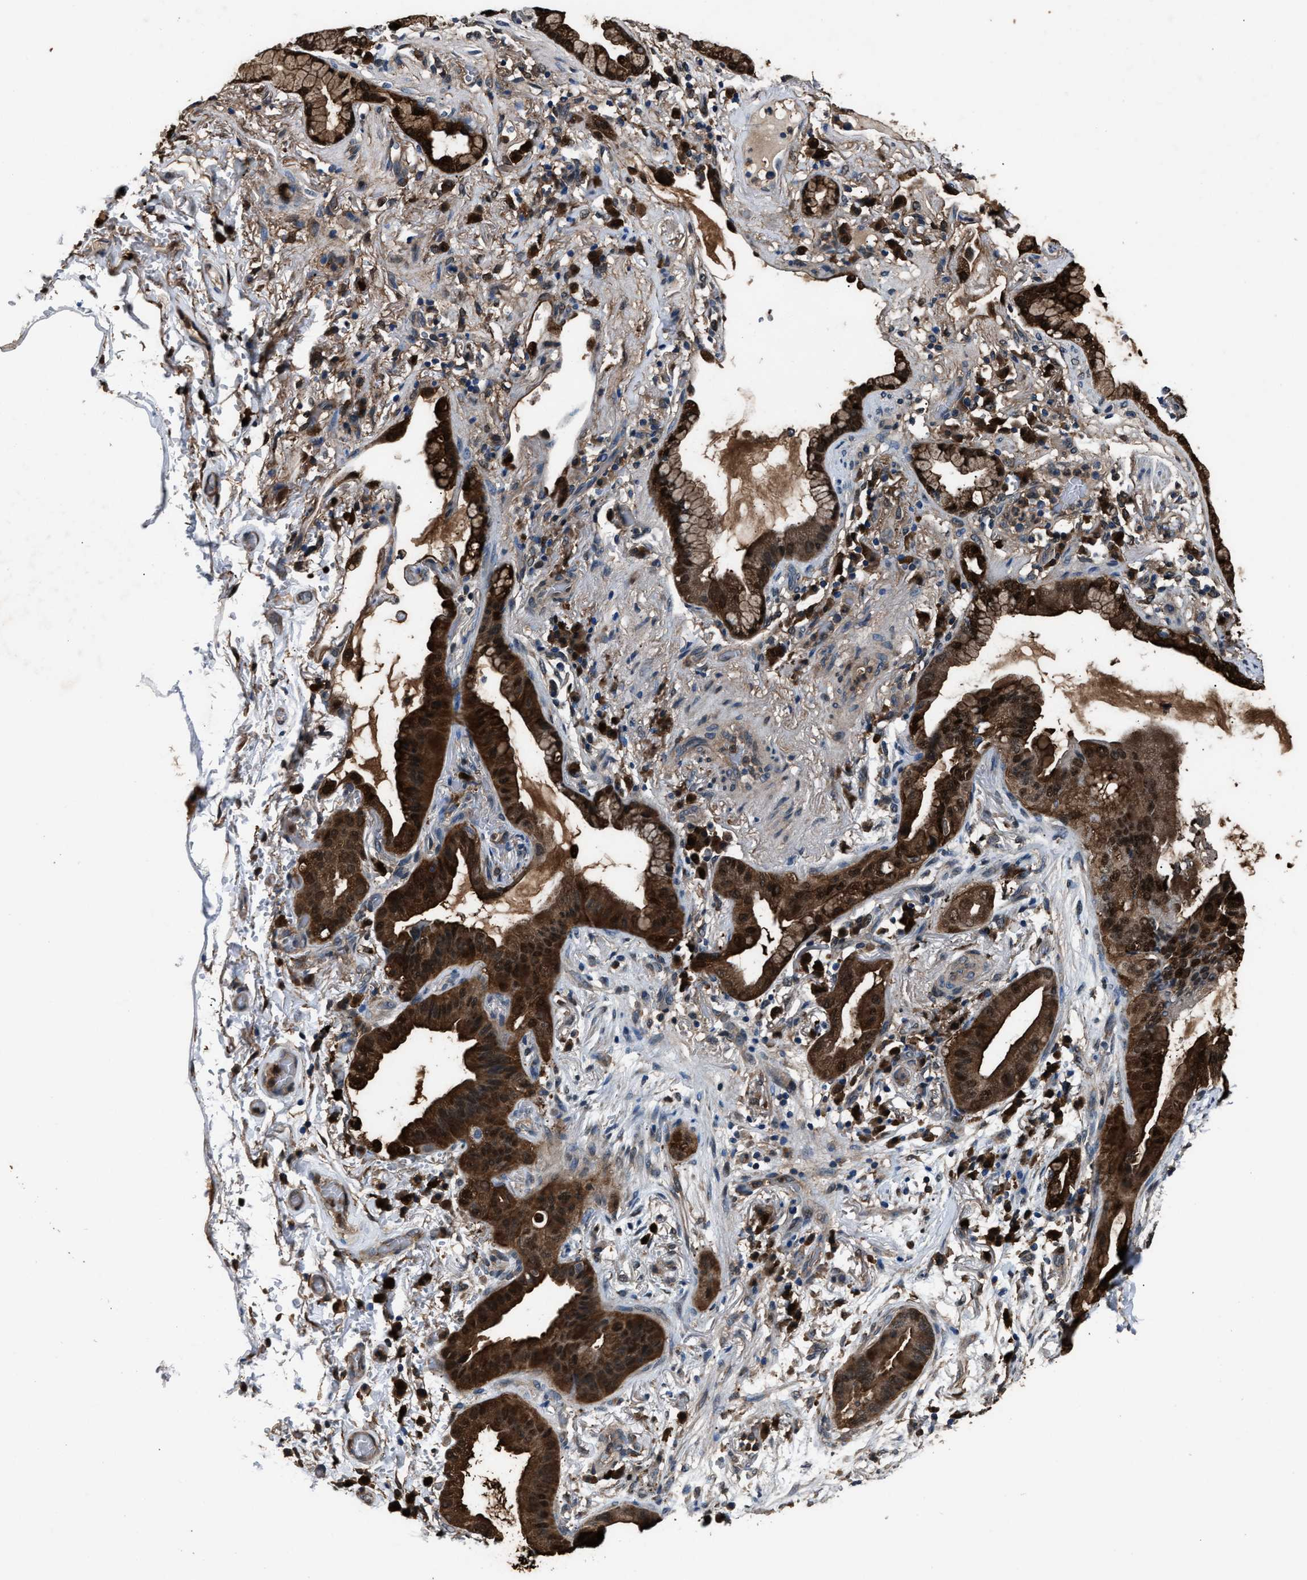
{"staining": {"intensity": "strong", "quantity": ">75%", "location": "cytoplasmic/membranous"}, "tissue": "lung cancer", "cell_type": "Tumor cells", "image_type": "cancer", "snomed": [{"axis": "morphology", "description": "Normal tissue, NOS"}, {"axis": "morphology", "description": "Adenocarcinoma, NOS"}, {"axis": "topography", "description": "Bronchus"}, {"axis": "topography", "description": "Lung"}], "caption": "A photomicrograph of human adenocarcinoma (lung) stained for a protein shows strong cytoplasmic/membranous brown staining in tumor cells. (DAB (3,3'-diaminobenzidine) IHC, brown staining for protein, blue staining for nuclei).", "gene": "GSTP1", "patient": {"sex": "female", "age": 70}}